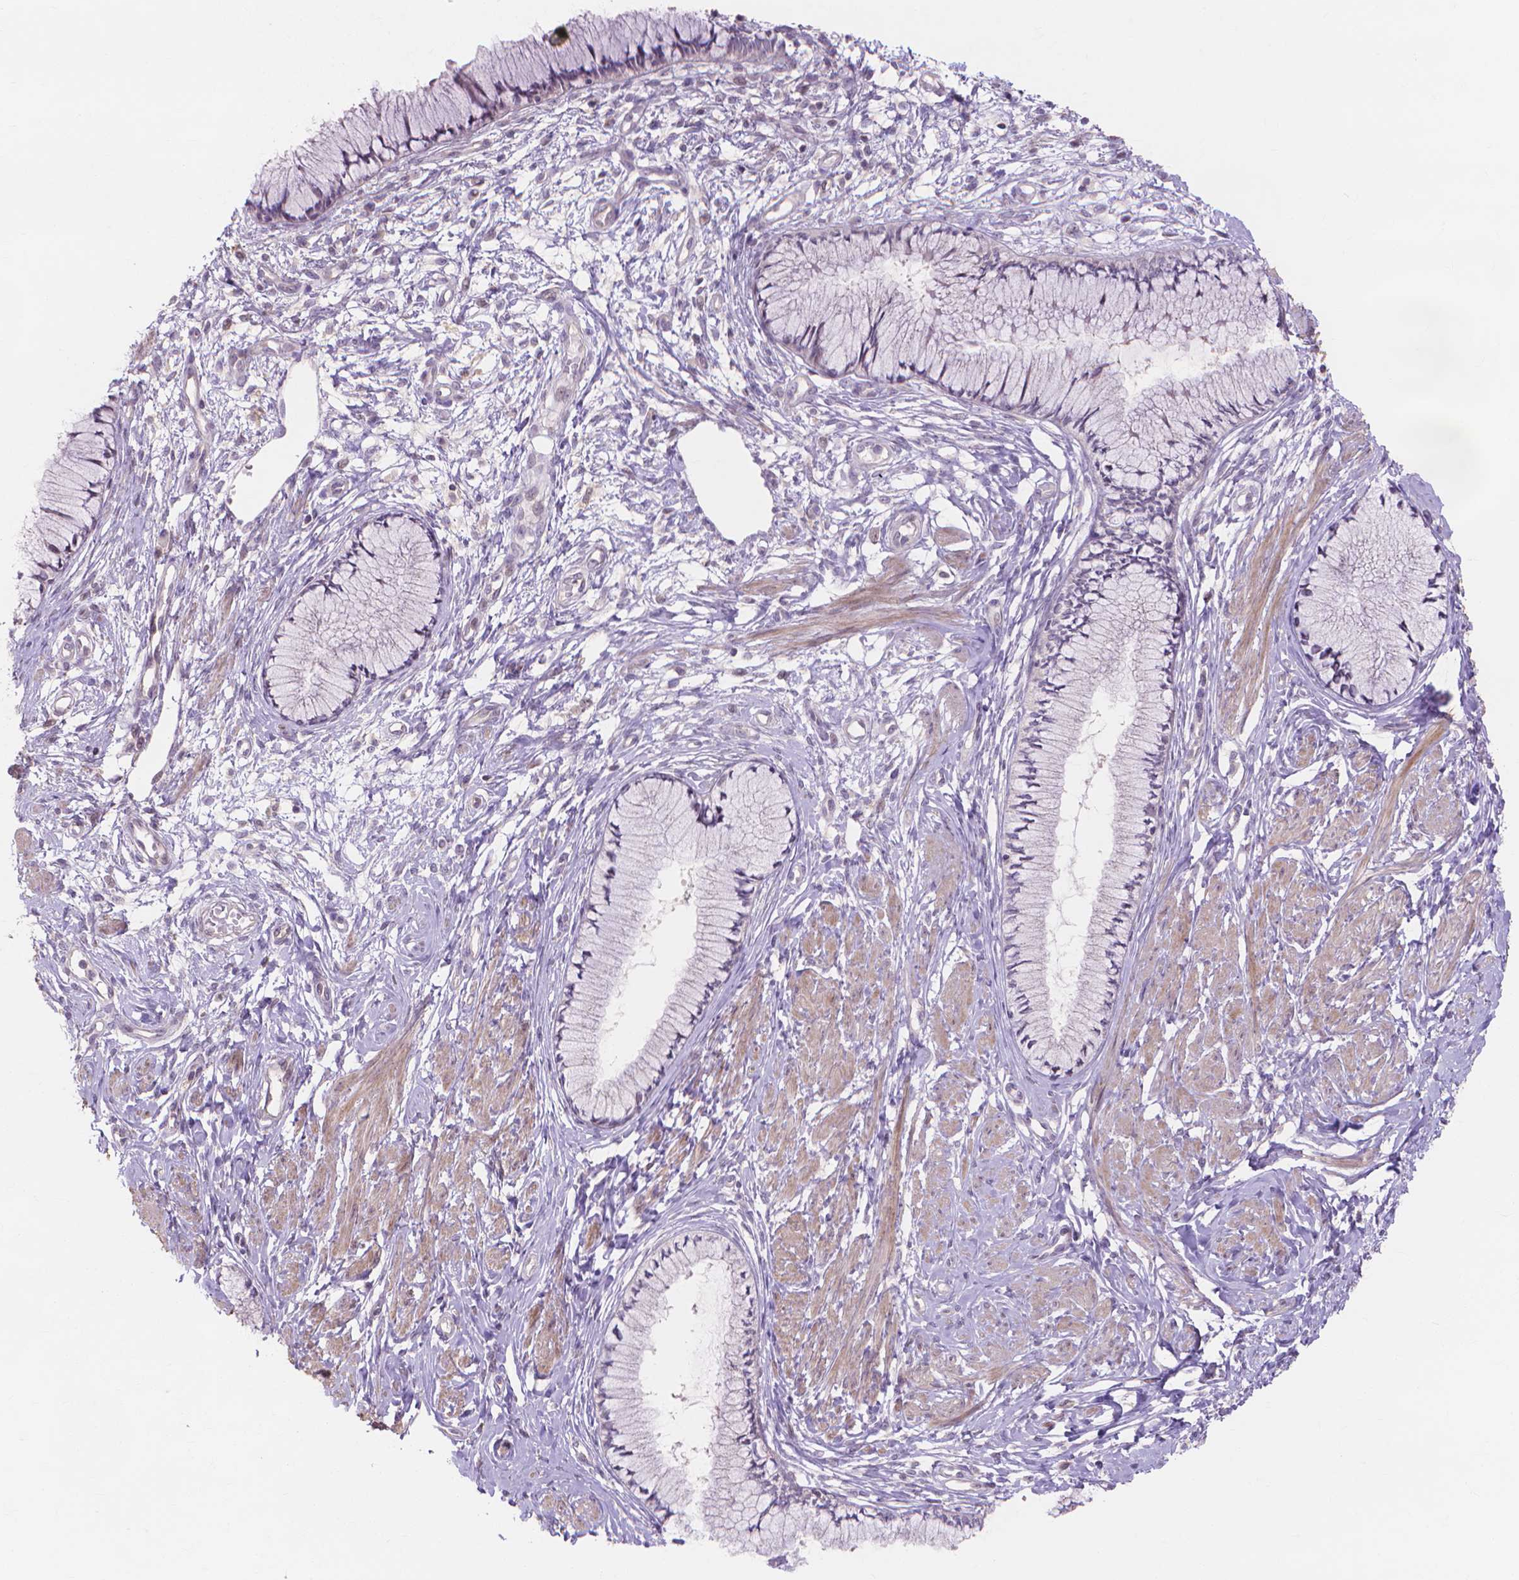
{"staining": {"intensity": "negative", "quantity": "none", "location": "none"}, "tissue": "cervix", "cell_type": "Glandular cells", "image_type": "normal", "snomed": [{"axis": "morphology", "description": "Normal tissue, NOS"}, {"axis": "topography", "description": "Cervix"}], "caption": "High power microscopy photomicrograph of an immunohistochemistry (IHC) image of unremarkable cervix, revealing no significant staining in glandular cells.", "gene": "PRDM13", "patient": {"sex": "female", "age": 37}}